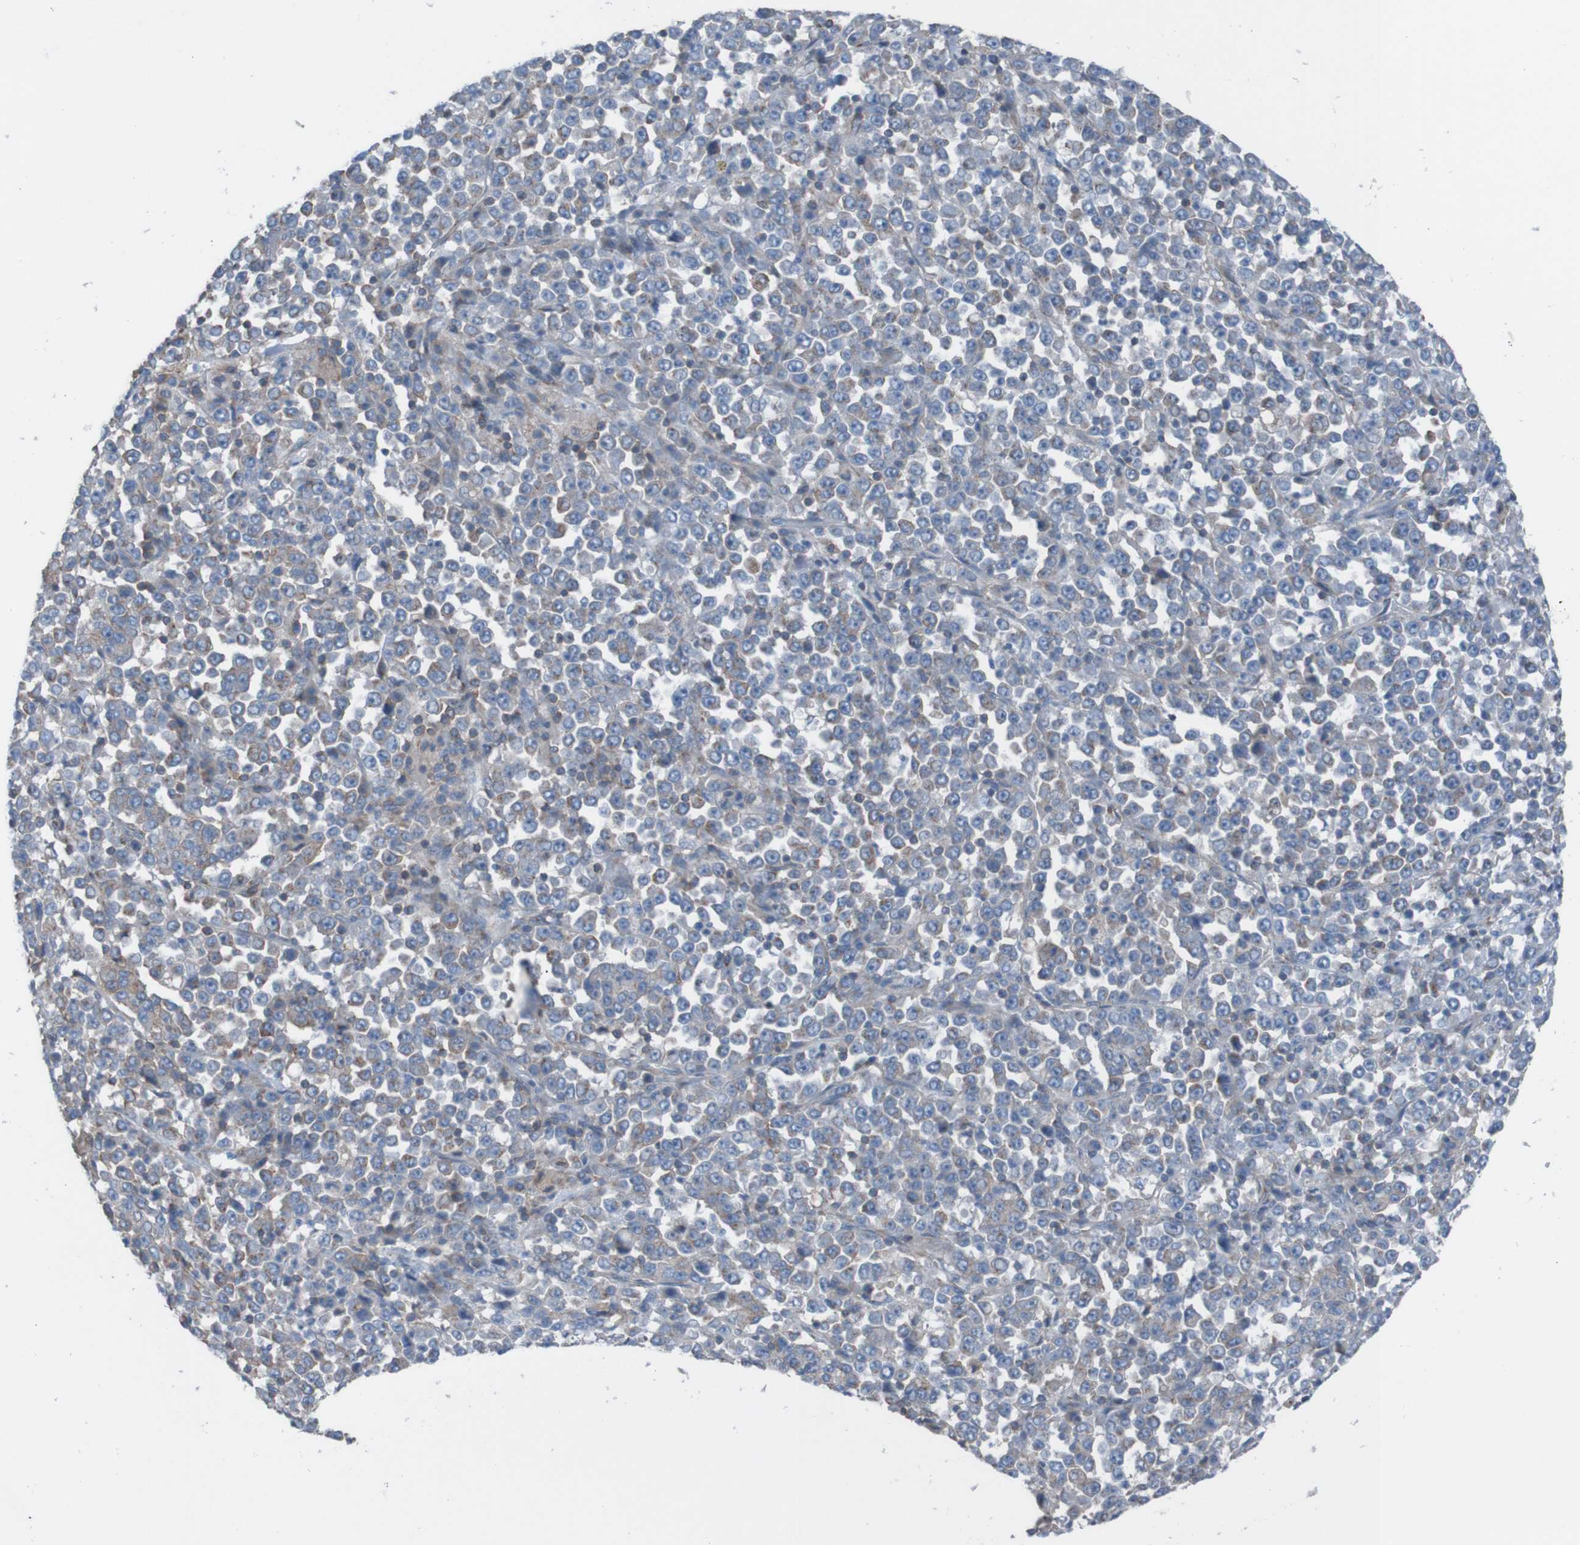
{"staining": {"intensity": "moderate", "quantity": "25%-75%", "location": "cytoplasmic/membranous"}, "tissue": "stomach cancer", "cell_type": "Tumor cells", "image_type": "cancer", "snomed": [{"axis": "morphology", "description": "Normal tissue, NOS"}, {"axis": "morphology", "description": "Adenocarcinoma, NOS"}, {"axis": "topography", "description": "Stomach, upper"}, {"axis": "topography", "description": "Stomach"}], "caption": "Adenocarcinoma (stomach) was stained to show a protein in brown. There is medium levels of moderate cytoplasmic/membranous positivity in about 25%-75% of tumor cells.", "gene": "MINAR1", "patient": {"sex": "male", "age": 59}}